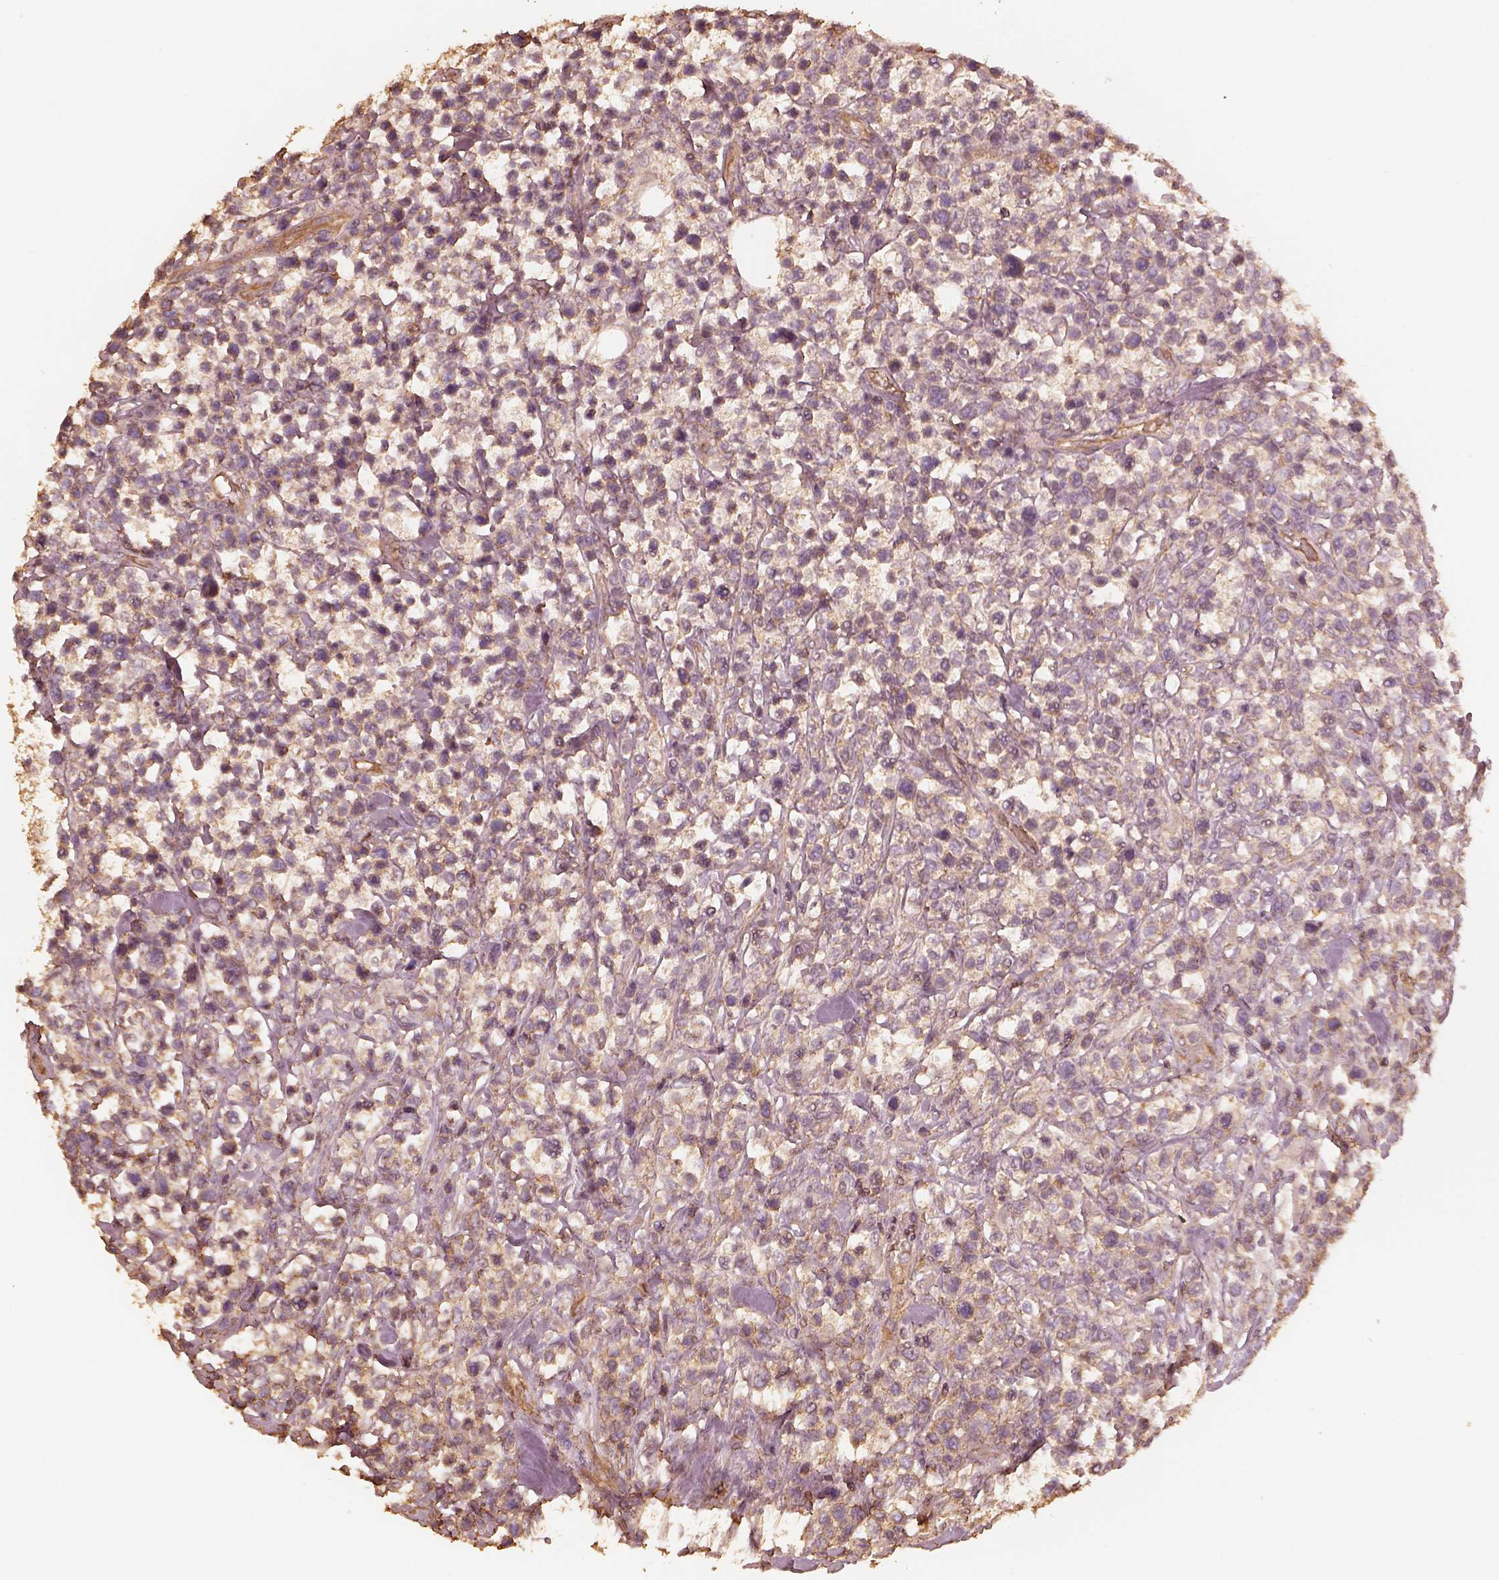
{"staining": {"intensity": "weak", "quantity": ">75%", "location": "cytoplasmic/membranous"}, "tissue": "lymphoma", "cell_type": "Tumor cells", "image_type": "cancer", "snomed": [{"axis": "morphology", "description": "Malignant lymphoma, non-Hodgkin's type, High grade"}, {"axis": "topography", "description": "Soft tissue"}], "caption": "Tumor cells demonstrate low levels of weak cytoplasmic/membranous staining in about >75% of cells in malignant lymphoma, non-Hodgkin's type (high-grade). Using DAB (brown) and hematoxylin (blue) stains, captured at high magnification using brightfield microscopy.", "gene": "WDR7", "patient": {"sex": "female", "age": 56}}